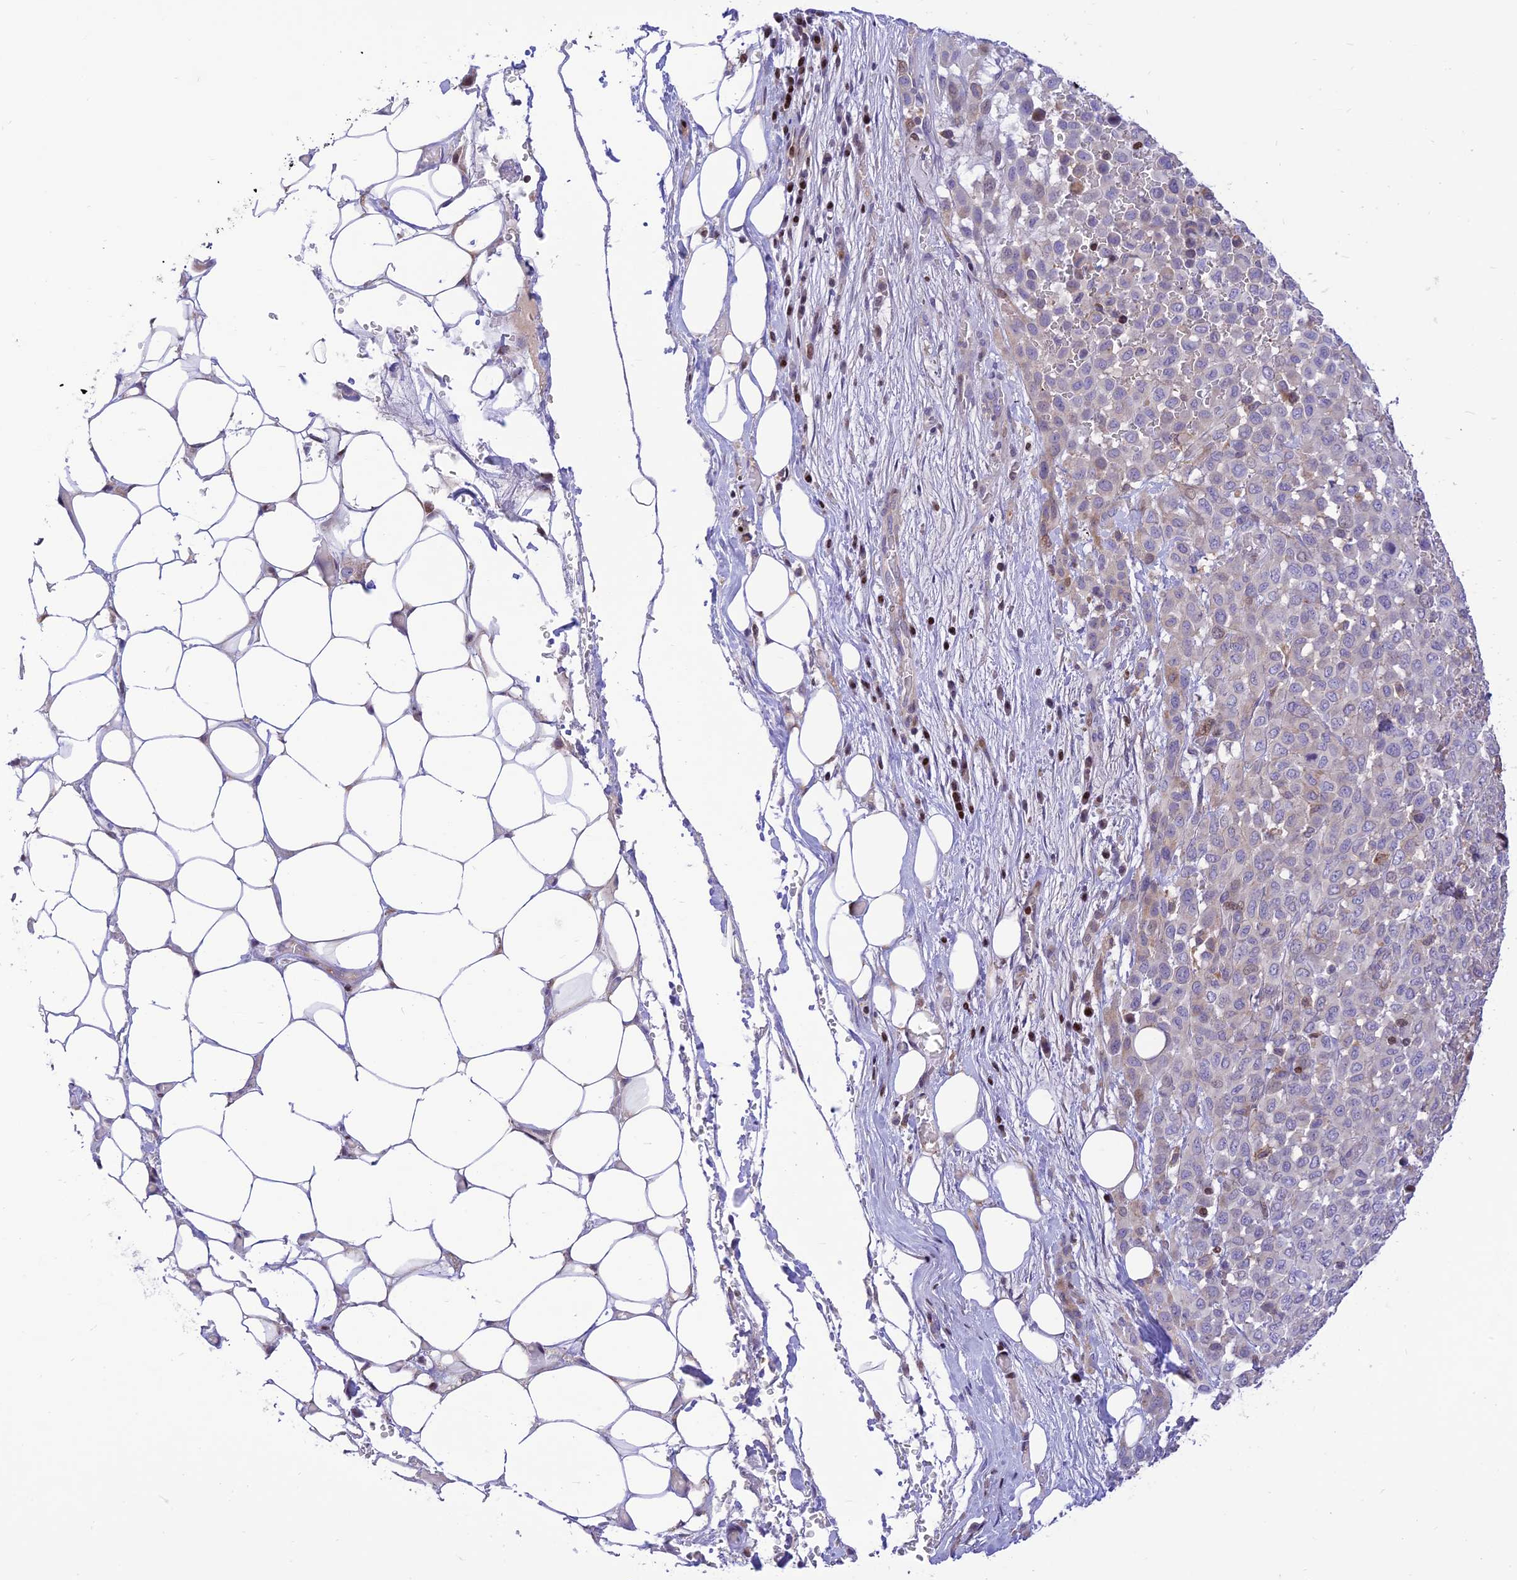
{"staining": {"intensity": "negative", "quantity": "none", "location": "none"}, "tissue": "melanoma", "cell_type": "Tumor cells", "image_type": "cancer", "snomed": [{"axis": "morphology", "description": "Malignant melanoma, Metastatic site"}, {"axis": "topography", "description": "Skin"}], "caption": "The histopathology image reveals no staining of tumor cells in melanoma.", "gene": "FAM186B", "patient": {"sex": "female", "age": 81}}